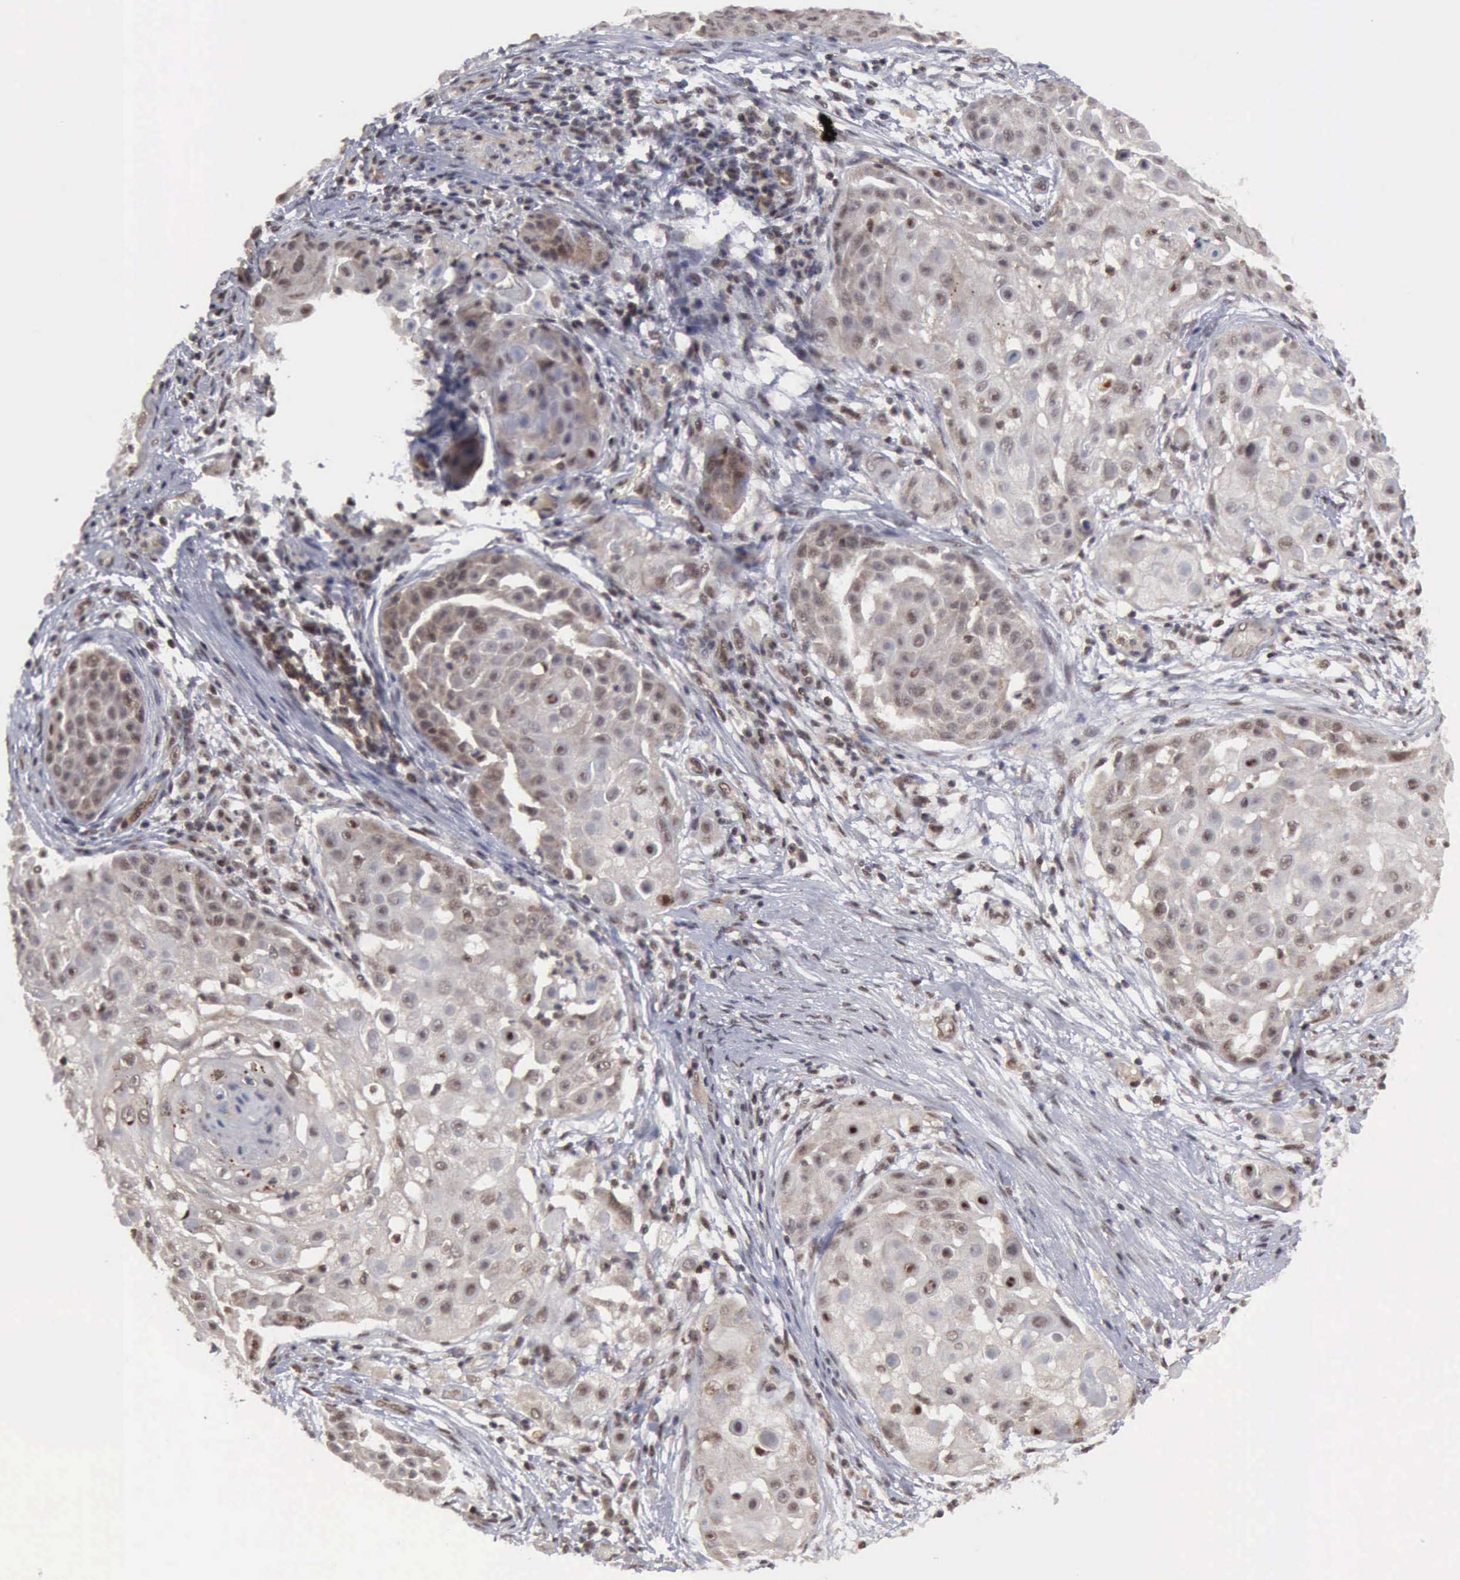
{"staining": {"intensity": "weak", "quantity": "25%-75%", "location": "nuclear"}, "tissue": "skin cancer", "cell_type": "Tumor cells", "image_type": "cancer", "snomed": [{"axis": "morphology", "description": "Squamous cell carcinoma, NOS"}, {"axis": "topography", "description": "Skin"}], "caption": "Immunohistochemistry (IHC) of human squamous cell carcinoma (skin) displays low levels of weak nuclear expression in approximately 25%-75% of tumor cells.", "gene": "CDKN2A", "patient": {"sex": "female", "age": 57}}